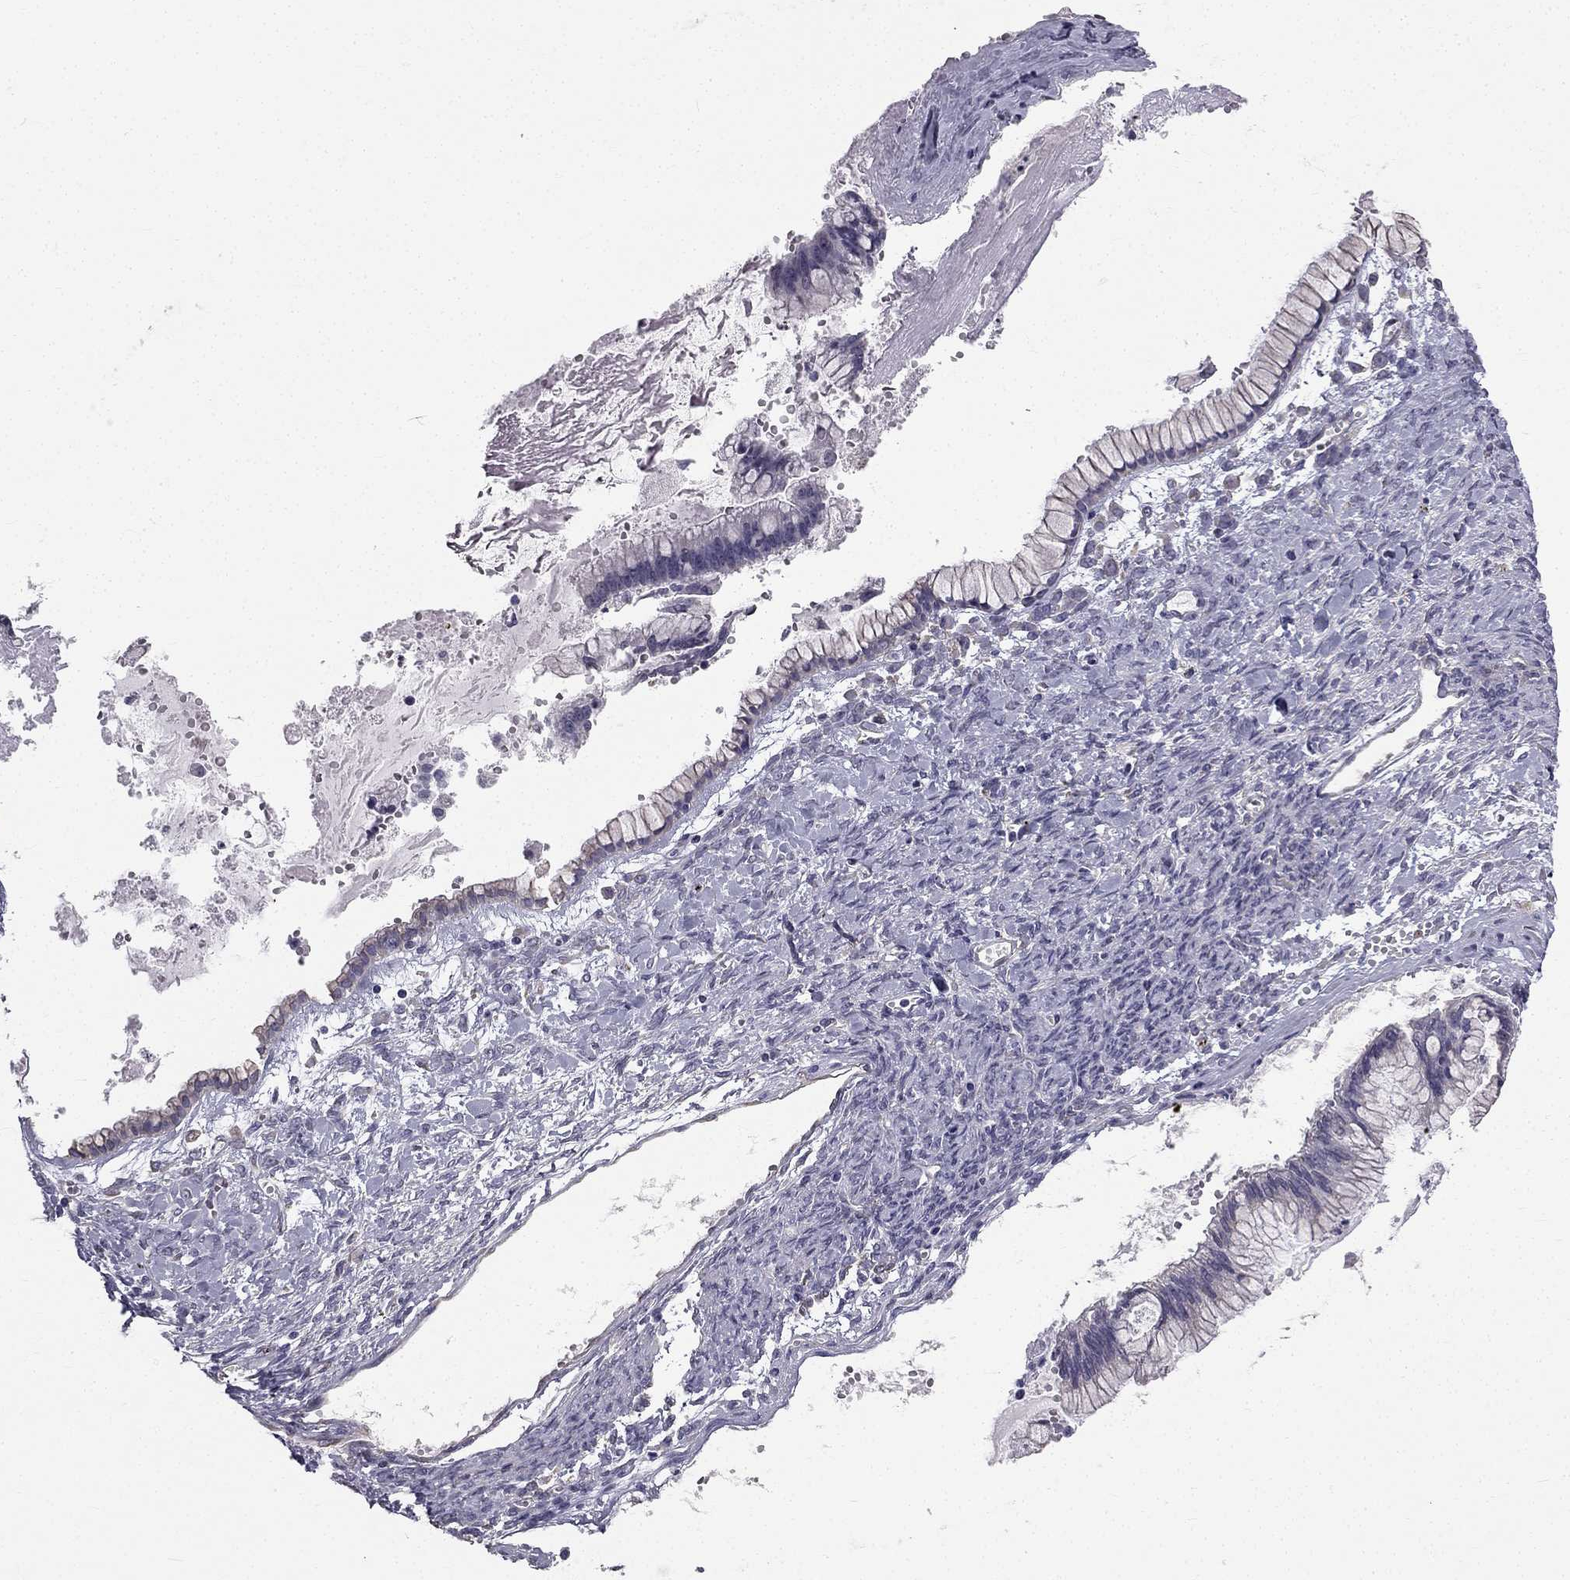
{"staining": {"intensity": "negative", "quantity": "none", "location": "none"}, "tissue": "ovarian cancer", "cell_type": "Tumor cells", "image_type": "cancer", "snomed": [{"axis": "morphology", "description": "Cystadenocarcinoma, mucinous, NOS"}, {"axis": "topography", "description": "Ovary"}], "caption": "Ovarian cancer was stained to show a protein in brown. There is no significant expression in tumor cells. Nuclei are stained in blue.", "gene": "CCDC40", "patient": {"sex": "female", "age": 67}}